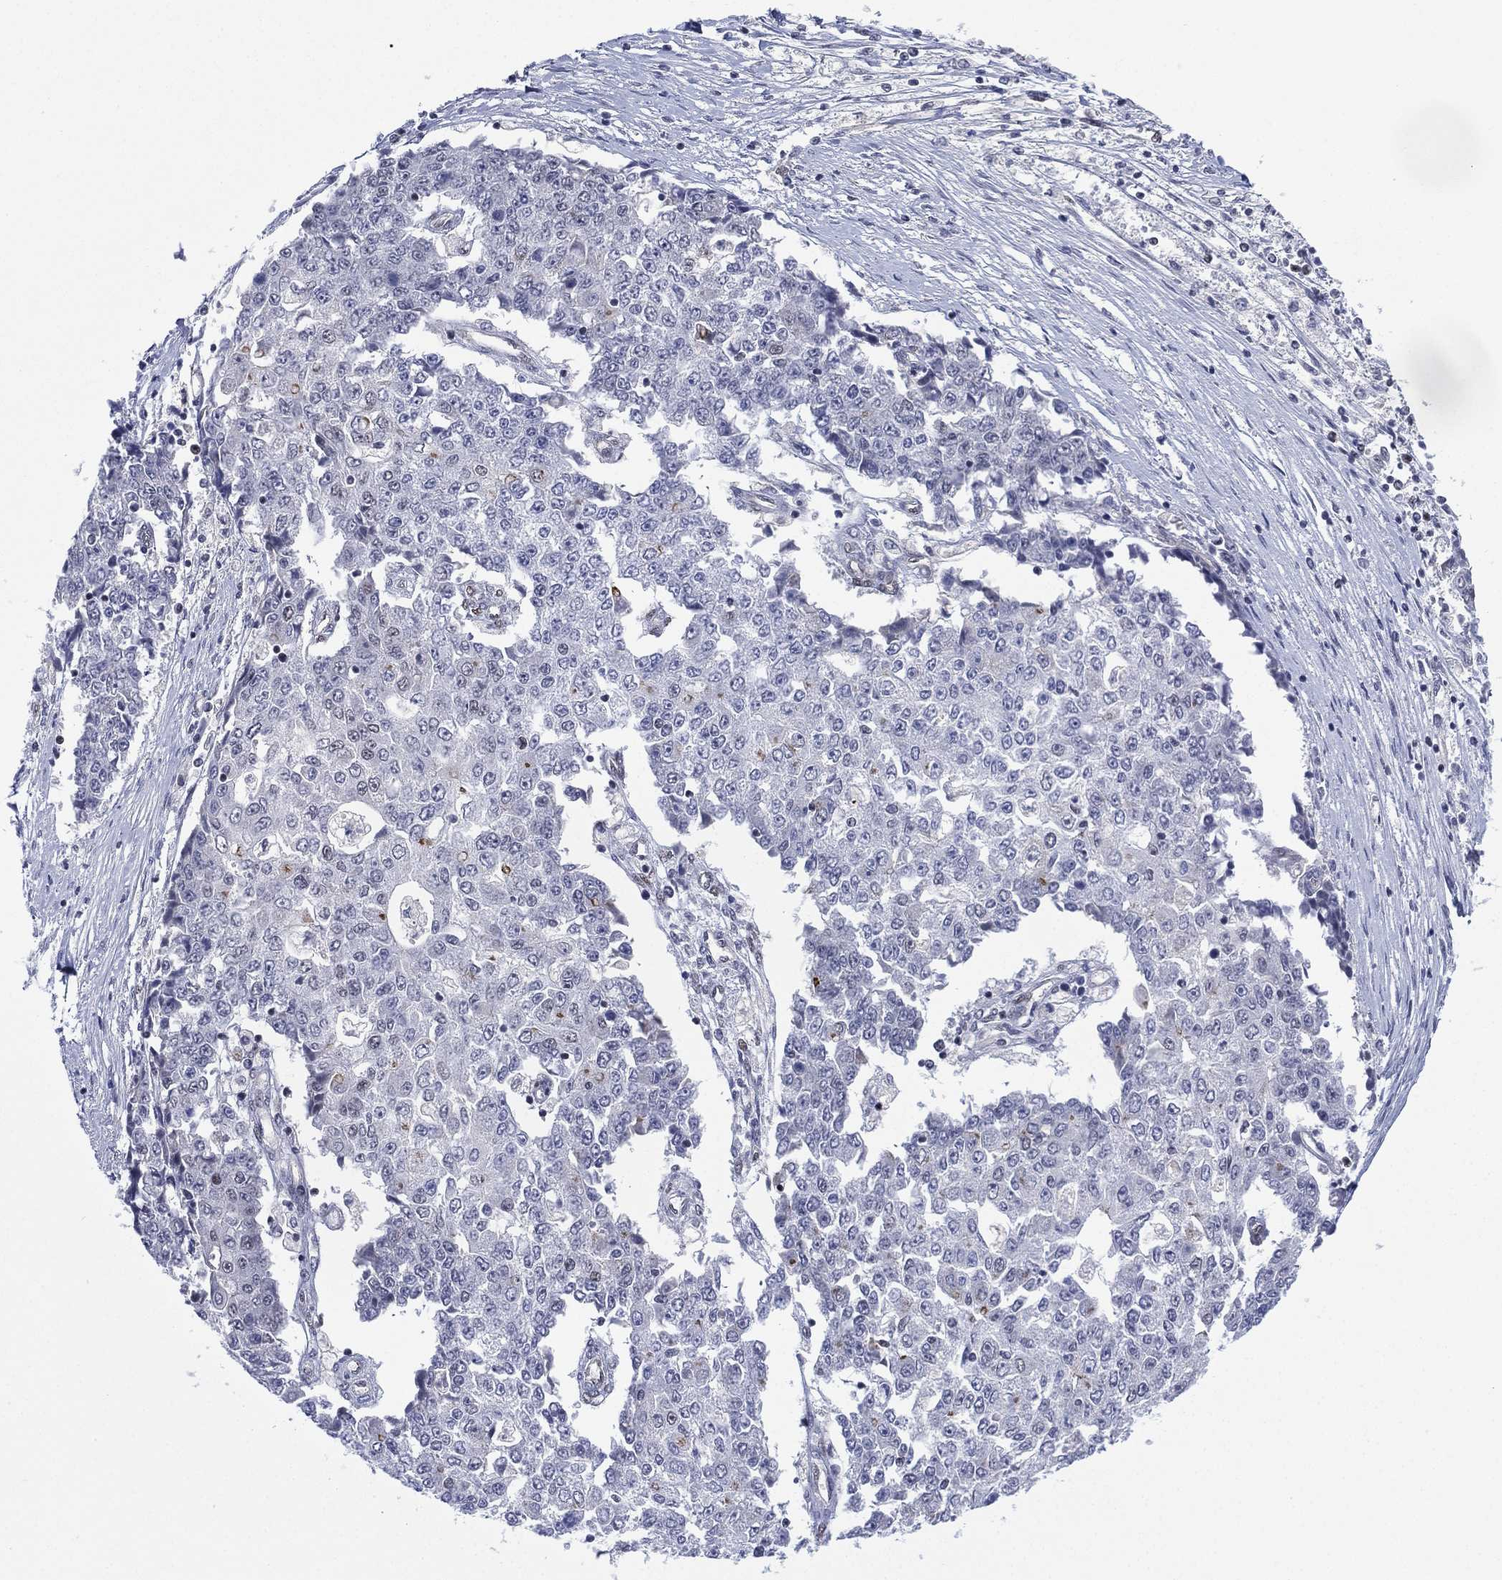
{"staining": {"intensity": "negative", "quantity": "none", "location": "none"}, "tissue": "ovarian cancer", "cell_type": "Tumor cells", "image_type": "cancer", "snomed": [{"axis": "morphology", "description": "Carcinoma, endometroid"}, {"axis": "topography", "description": "Ovary"}], "caption": "Immunohistochemistry (IHC) photomicrograph of ovarian endometroid carcinoma stained for a protein (brown), which shows no expression in tumor cells.", "gene": "GSE1", "patient": {"sex": "female", "age": 42}}